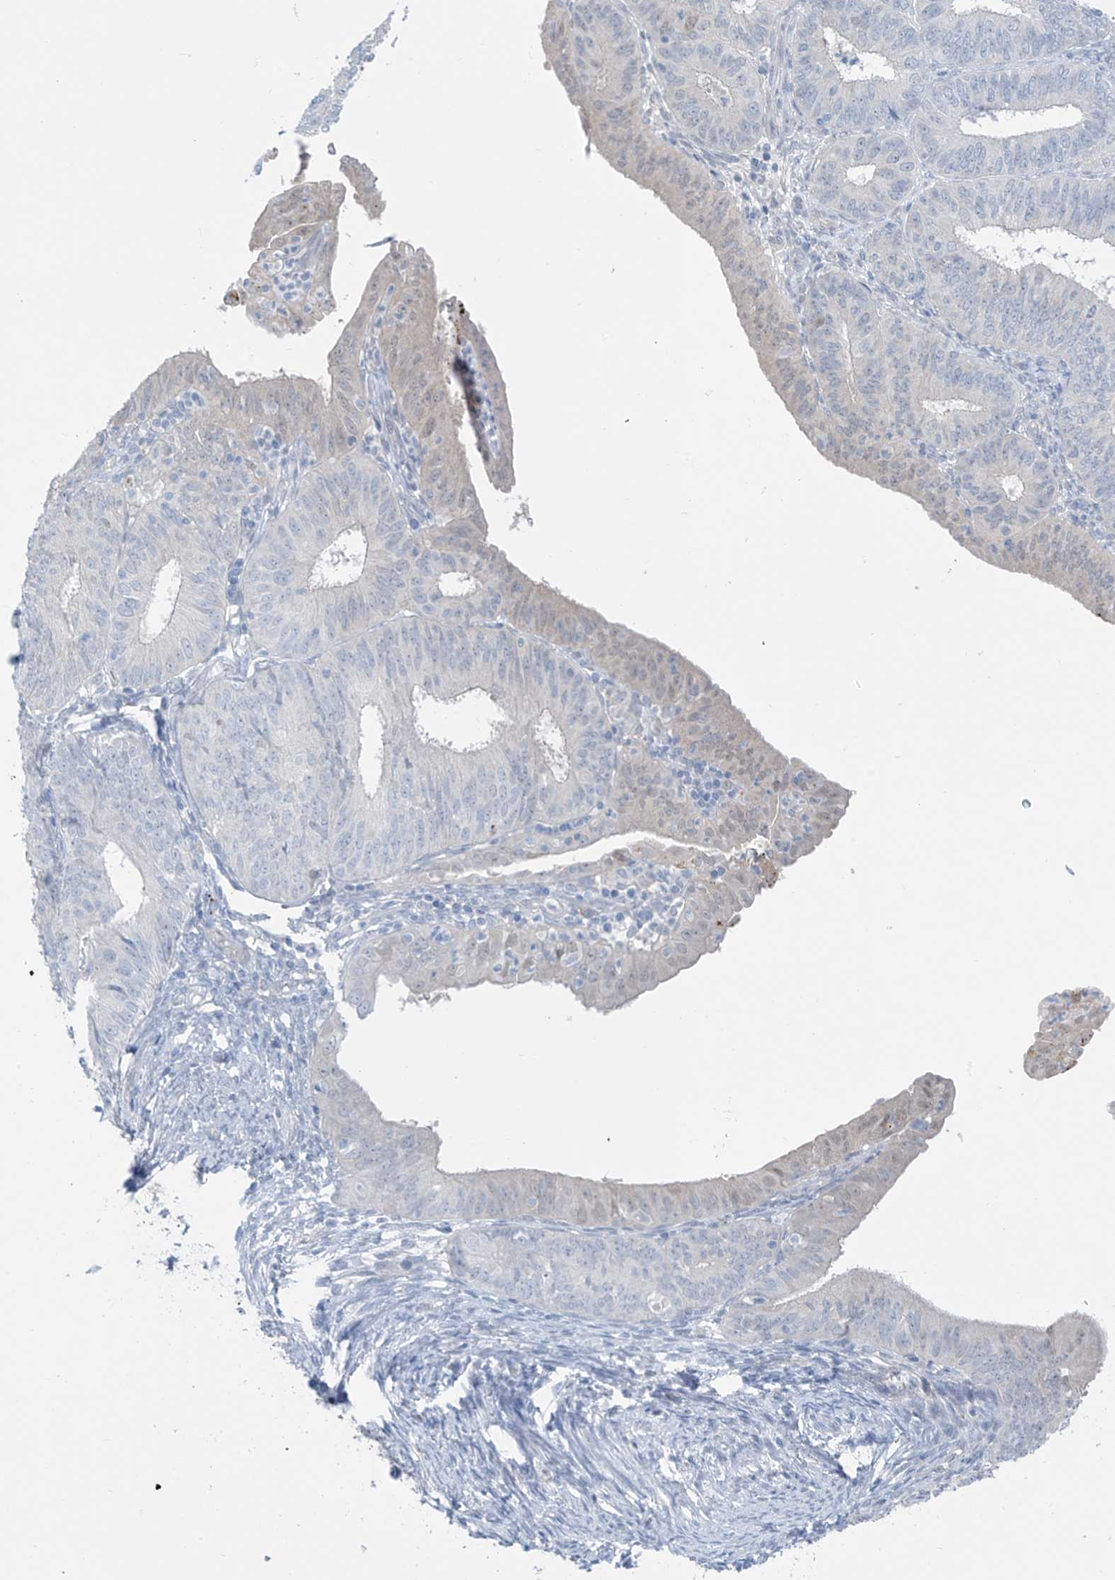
{"staining": {"intensity": "negative", "quantity": "none", "location": "none"}, "tissue": "endometrial cancer", "cell_type": "Tumor cells", "image_type": "cancer", "snomed": [{"axis": "morphology", "description": "Adenocarcinoma, NOS"}, {"axis": "topography", "description": "Endometrium"}], "caption": "A high-resolution photomicrograph shows IHC staining of adenocarcinoma (endometrial), which shows no significant staining in tumor cells.", "gene": "ZNF793", "patient": {"sex": "female", "age": 51}}